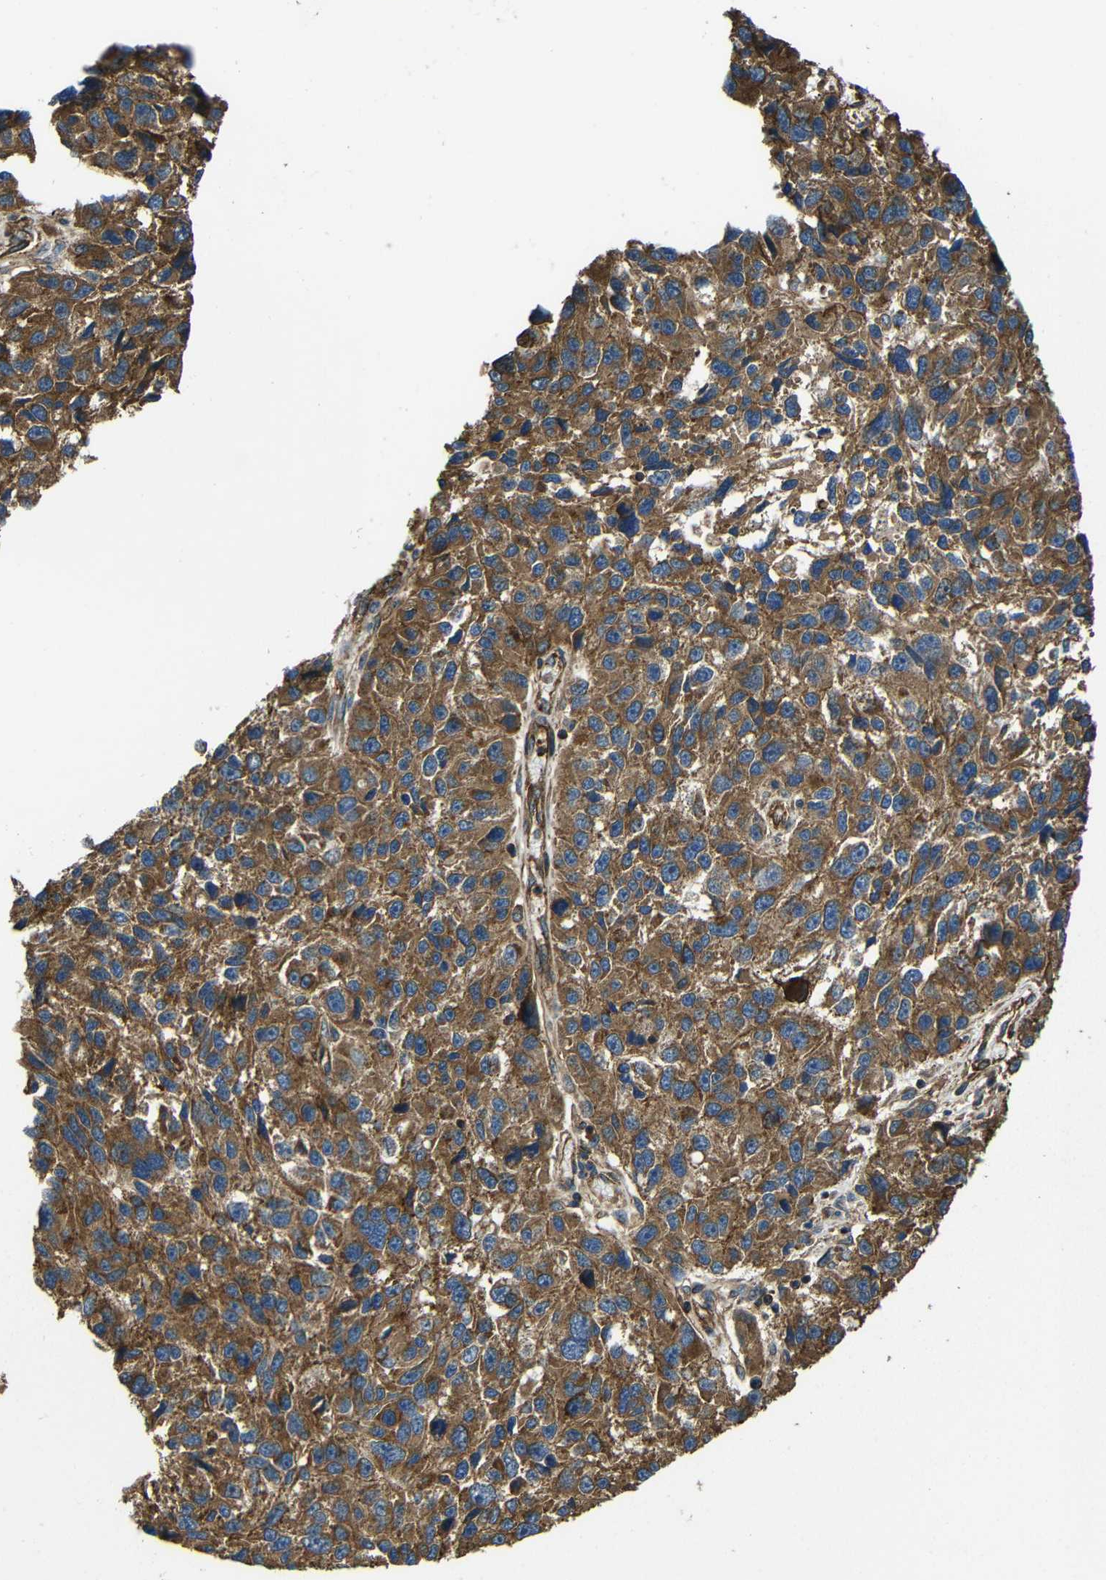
{"staining": {"intensity": "strong", "quantity": ">75%", "location": "cytoplasmic/membranous"}, "tissue": "melanoma", "cell_type": "Tumor cells", "image_type": "cancer", "snomed": [{"axis": "morphology", "description": "Malignant melanoma, NOS"}, {"axis": "topography", "description": "Skin"}], "caption": "Immunohistochemical staining of human malignant melanoma reveals strong cytoplasmic/membranous protein staining in about >75% of tumor cells.", "gene": "PTCH1", "patient": {"sex": "male", "age": 53}}